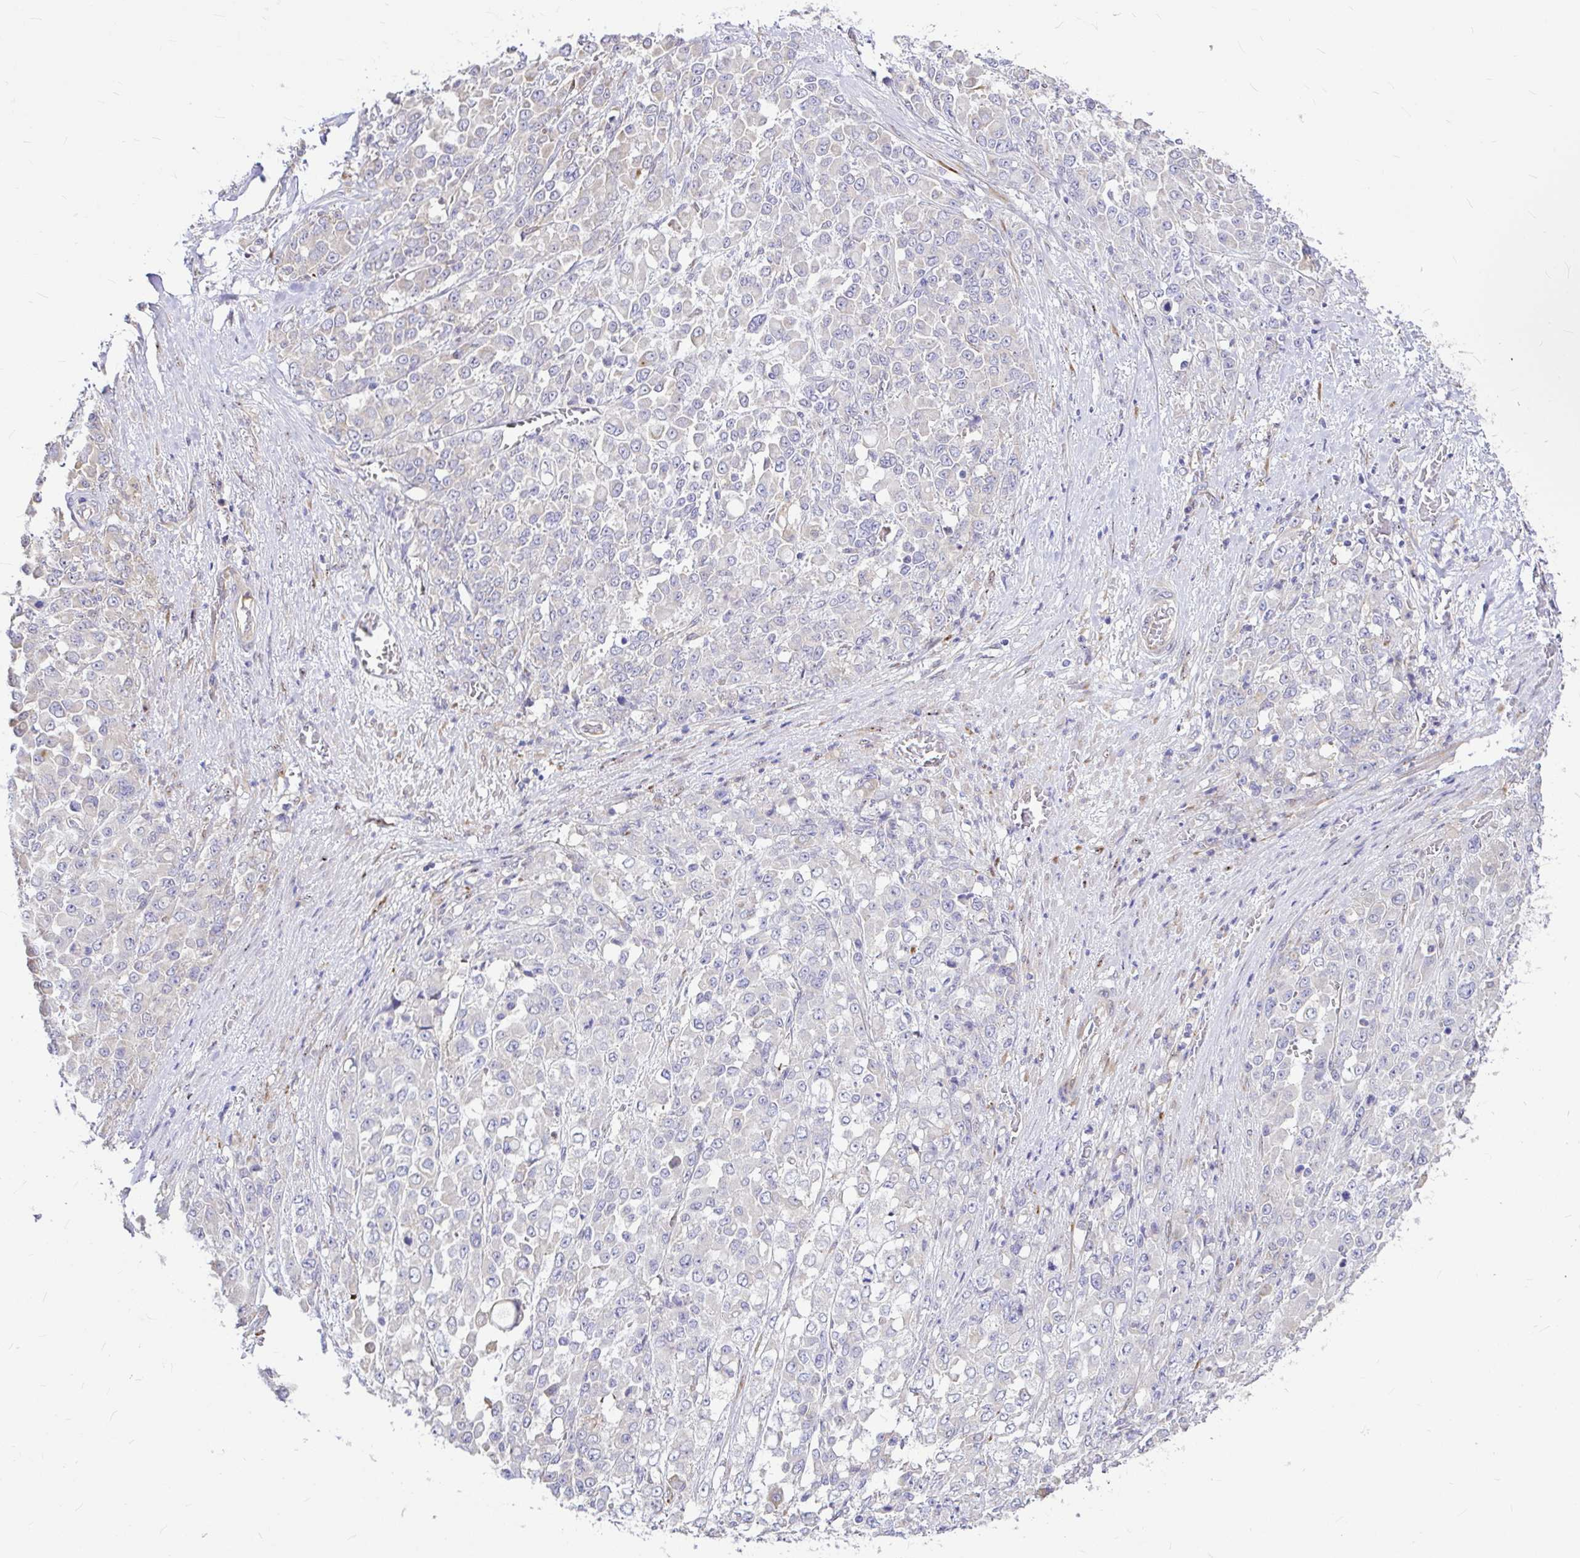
{"staining": {"intensity": "weak", "quantity": "<25%", "location": "cytoplasmic/membranous"}, "tissue": "stomach cancer", "cell_type": "Tumor cells", "image_type": "cancer", "snomed": [{"axis": "morphology", "description": "Adenocarcinoma, NOS"}, {"axis": "topography", "description": "Stomach"}], "caption": "Adenocarcinoma (stomach) was stained to show a protein in brown. There is no significant staining in tumor cells.", "gene": "GABBR2", "patient": {"sex": "female", "age": 76}}